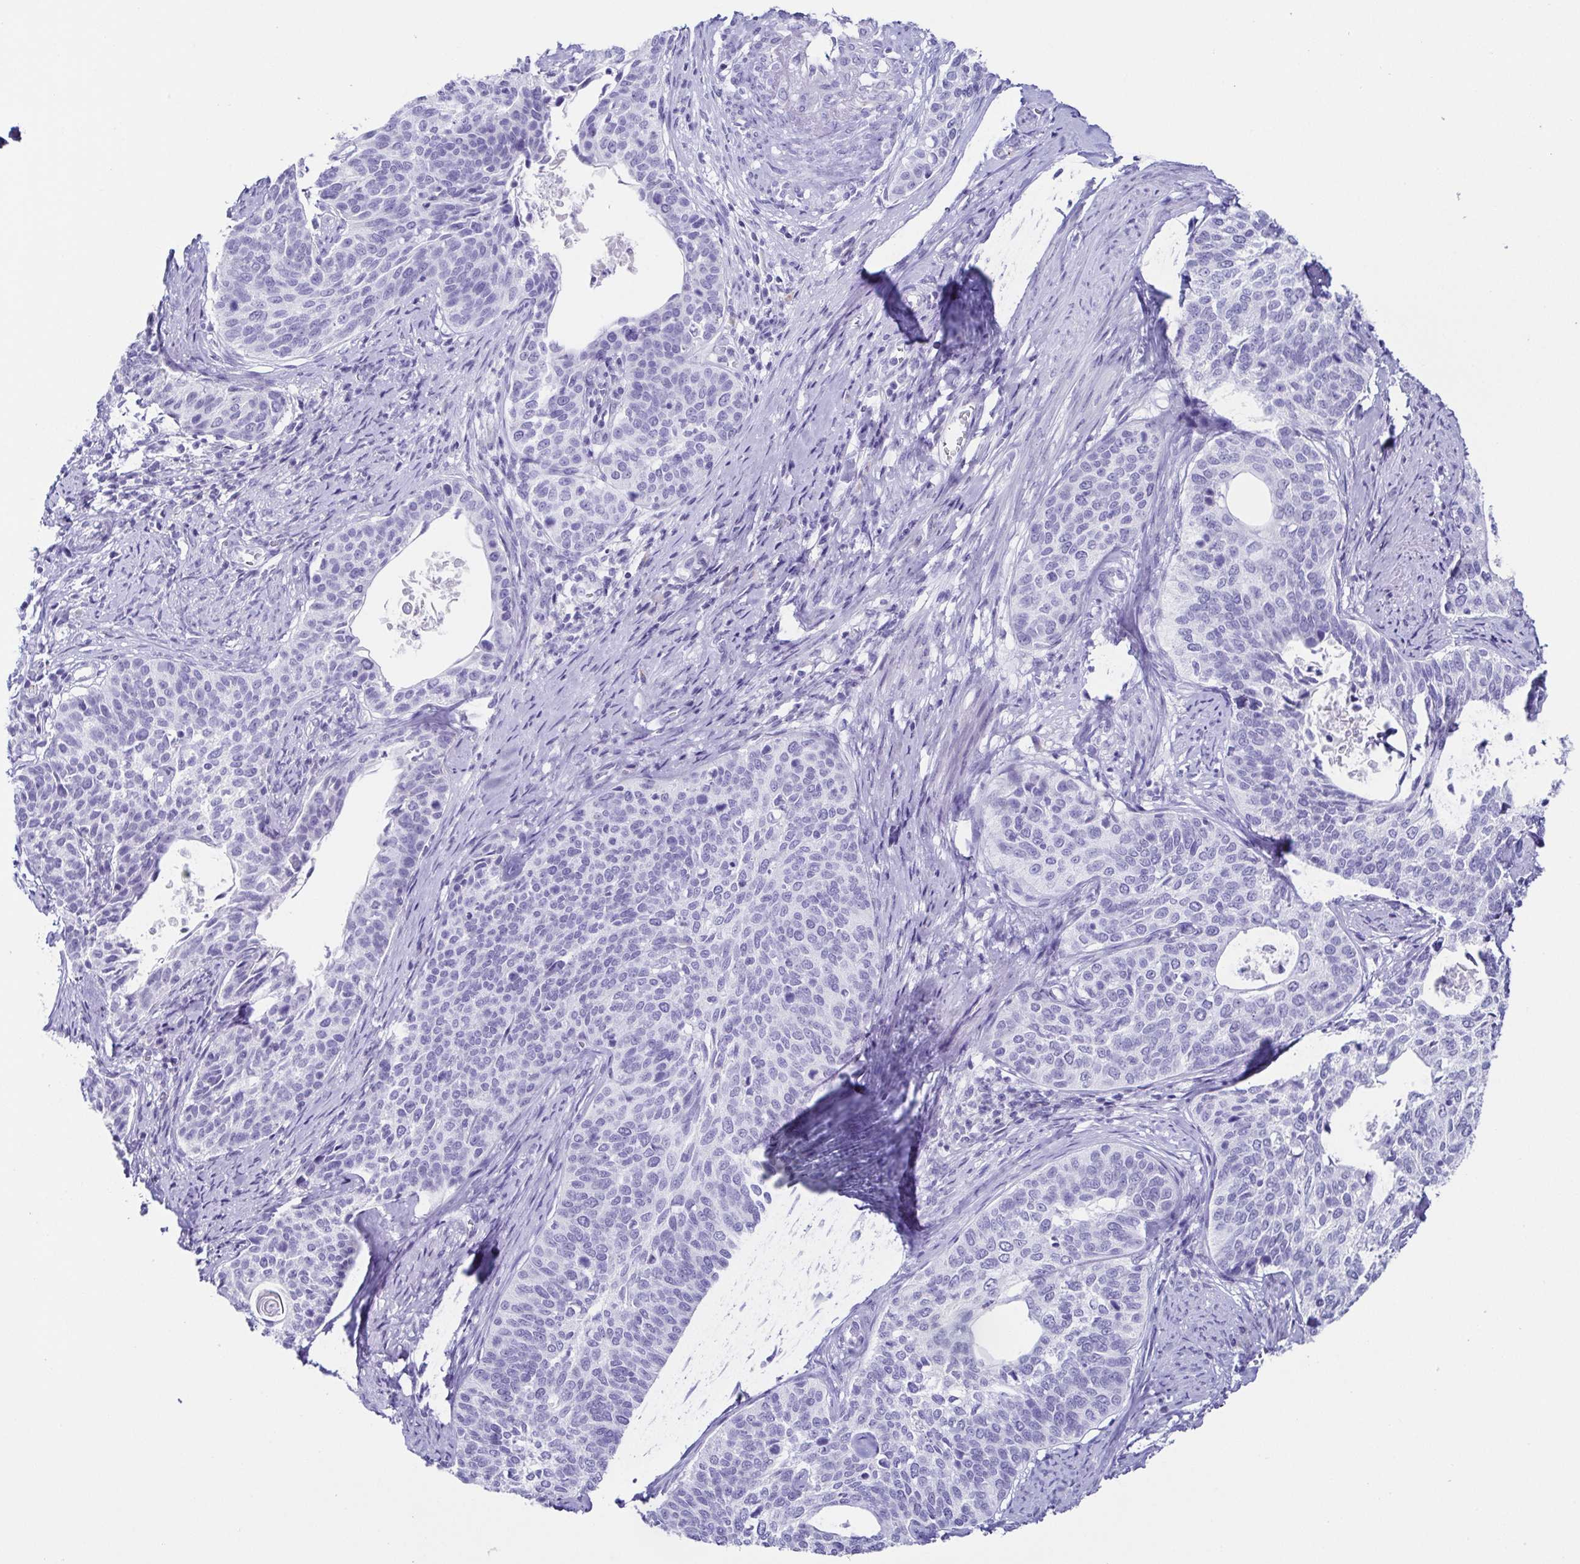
{"staining": {"intensity": "negative", "quantity": "none", "location": "none"}, "tissue": "cervical cancer", "cell_type": "Tumor cells", "image_type": "cancer", "snomed": [{"axis": "morphology", "description": "Squamous cell carcinoma, NOS"}, {"axis": "topography", "description": "Cervix"}], "caption": "Immunohistochemistry photomicrograph of human cervical squamous cell carcinoma stained for a protein (brown), which exhibits no staining in tumor cells. Brightfield microscopy of immunohistochemistry (IHC) stained with DAB (3,3'-diaminobenzidine) (brown) and hematoxylin (blue), captured at high magnification.", "gene": "TNNT2", "patient": {"sex": "female", "age": 69}}